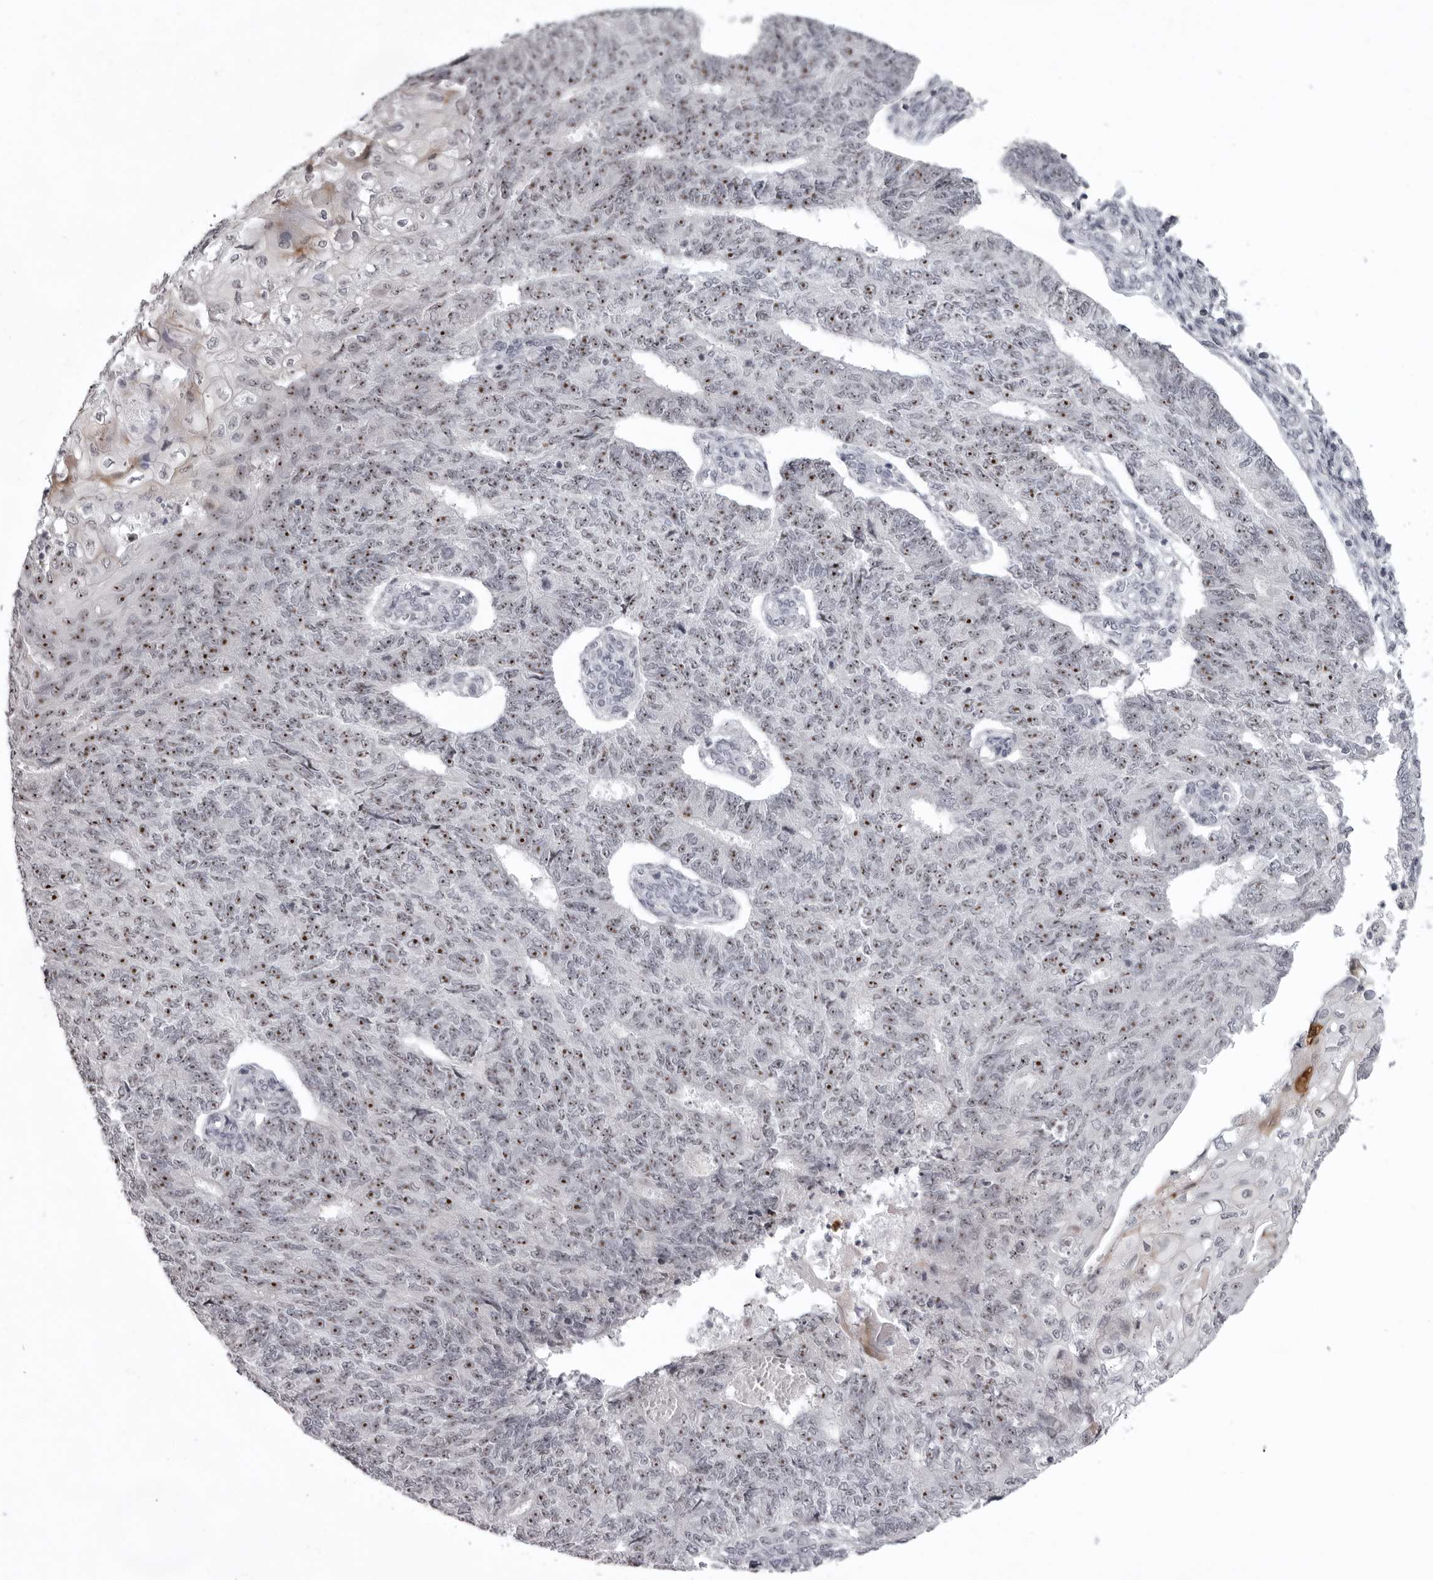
{"staining": {"intensity": "moderate", "quantity": ">75%", "location": "nuclear"}, "tissue": "endometrial cancer", "cell_type": "Tumor cells", "image_type": "cancer", "snomed": [{"axis": "morphology", "description": "Adenocarcinoma, NOS"}, {"axis": "topography", "description": "Endometrium"}], "caption": "Adenocarcinoma (endometrial) stained for a protein (brown) shows moderate nuclear positive expression in about >75% of tumor cells.", "gene": "HELZ", "patient": {"sex": "female", "age": 32}}